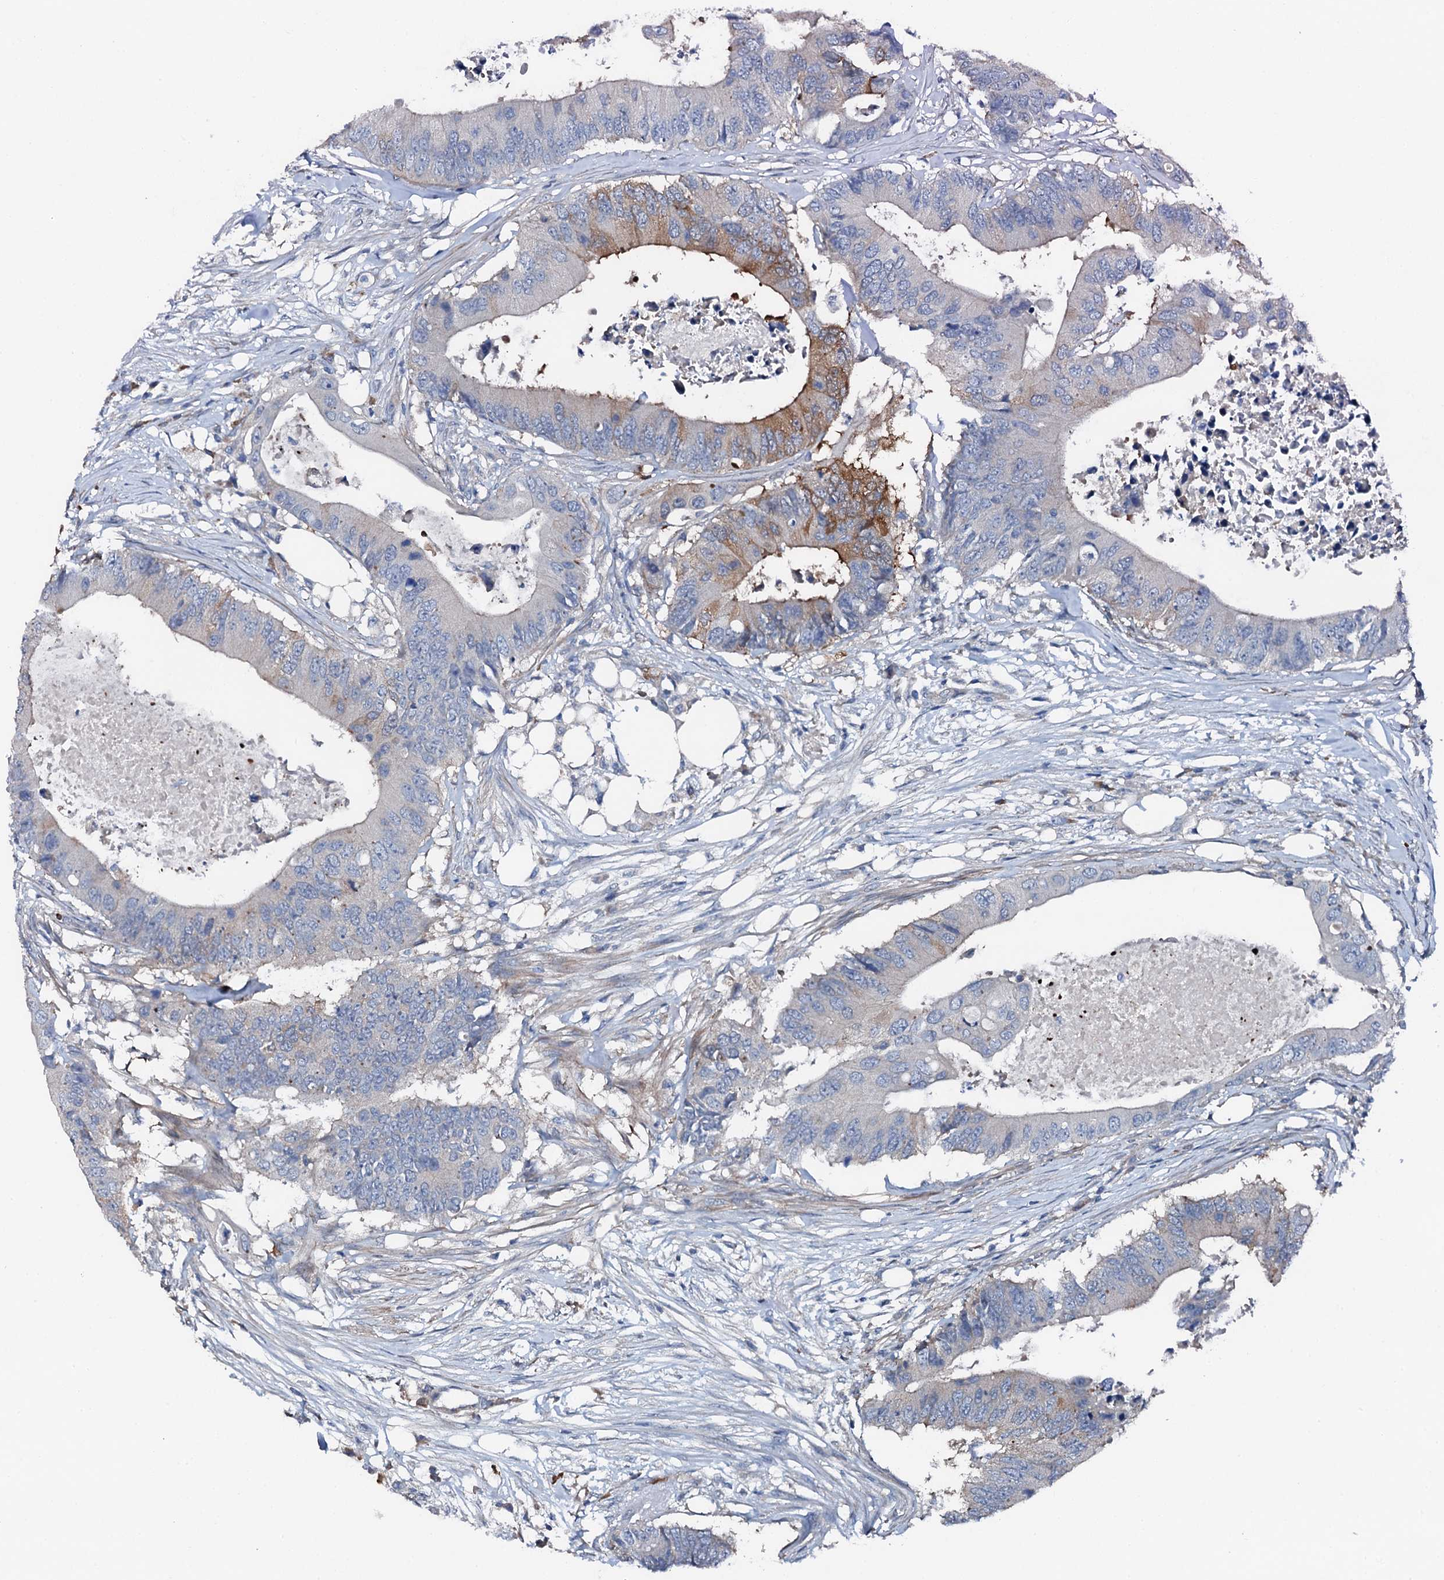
{"staining": {"intensity": "moderate", "quantity": "<25%", "location": "cytoplasmic/membranous"}, "tissue": "colorectal cancer", "cell_type": "Tumor cells", "image_type": "cancer", "snomed": [{"axis": "morphology", "description": "Adenocarcinoma, NOS"}, {"axis": "topography", "description": "Colon"}], "caption": "Human colorectal cancer (adenocarcinoma) stained with a brown dye displays moderate cytoplasmic/membranous positive expression in about <25% of tumor cells.", "gene": "GFOD2", "patient": {"sex": "male", "age": 71}}